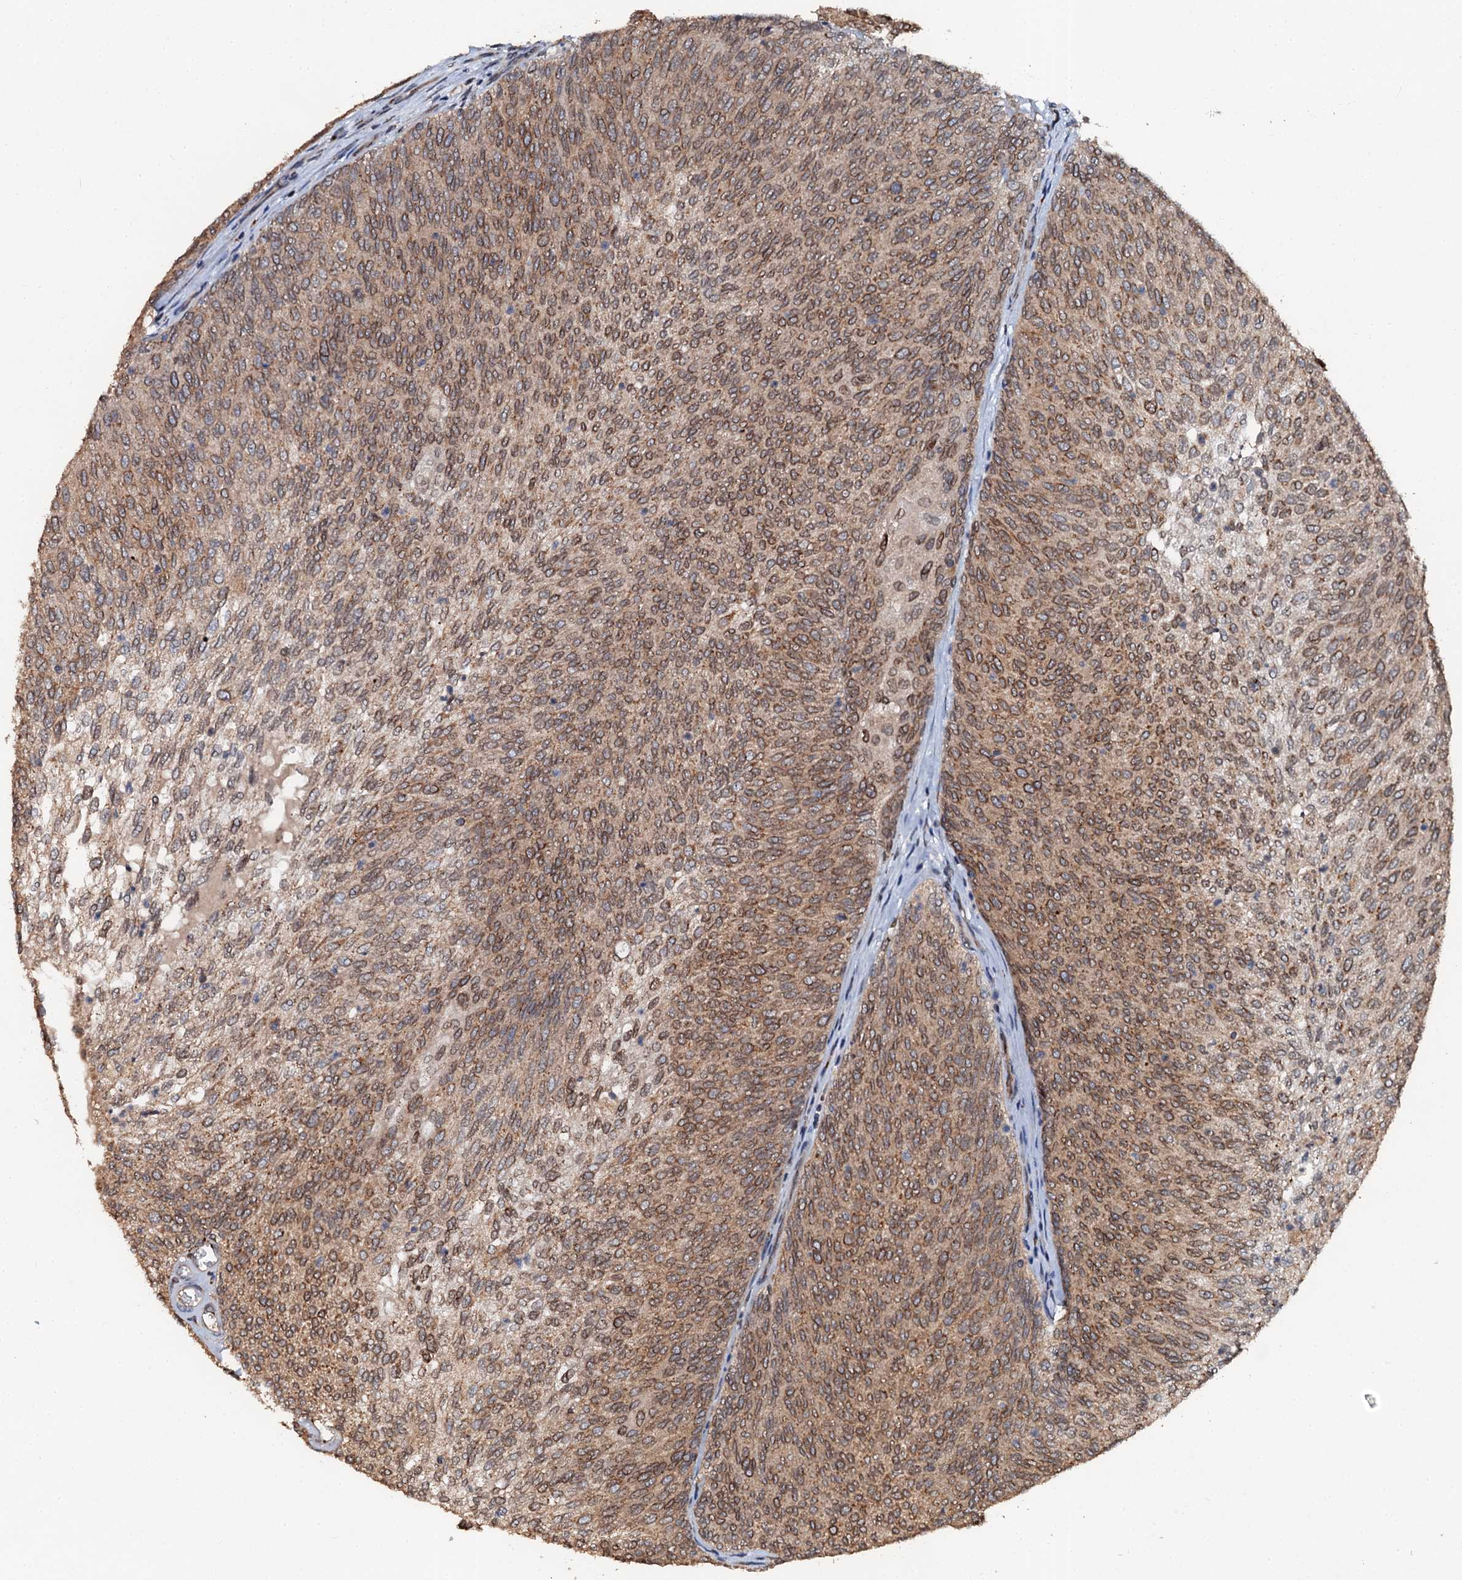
{"staining": {"intensity": "moderate", "quantity": ">75%", "location": "cytoplasmic/membranous,nuclear"}, "tissue": "urothelial cancer", "cell_type": "Tumor cells", "image_type": "cancer", "snomed": [{"axis": "morphology", "description": "Urothelial carcinoma, Low grade"}, {"axis": "topography", "description": "Urinary bladder"}], "caption": "Protein staining demonstrates moderate cytoplasmic/membranous and nuclear staining in approximately >75% of tumor cells in urothelial carcinoma (low-grade).", "gene": "GLCE", "patient": {"sex": "female", "age": 79}}